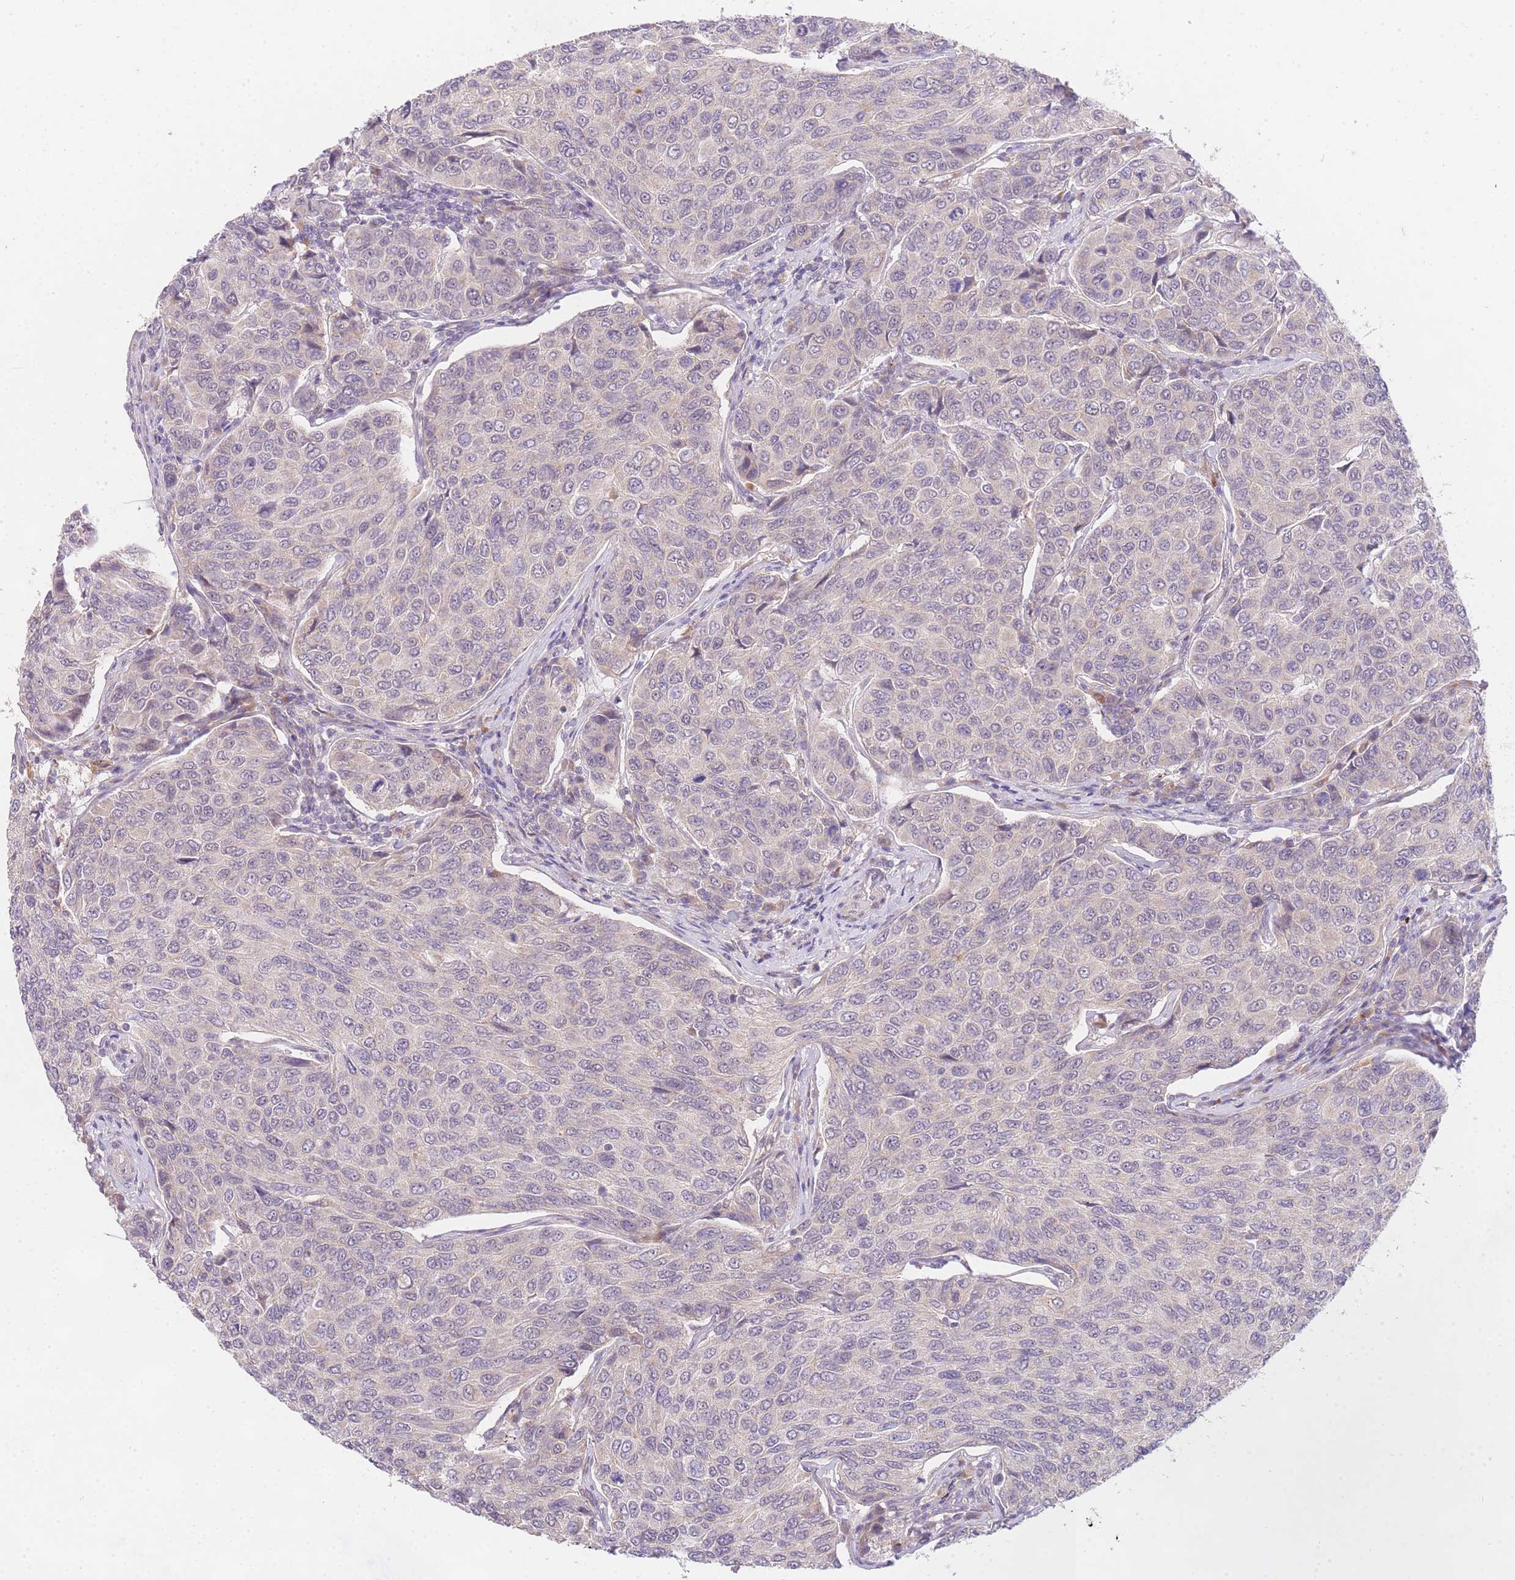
{"staining": {"intensity": "negative", "quantity": "none", "location": "none"}, "tissue": "breast cancer", "cell_type": "Tumor cells", "image_type": "cancer", "snomed": [{"axis": "morphology", "description": "Duct carcinoma"}, {"axis": "topography", "description": "Breast"}], "caption": "Tumor cells show no significant positivity in breast cancer (infiltrating ductal carcinoma). The staining was performed using DAB to visualize the protein expression in brown, while the nuclei were stained in blue with hematoxylin (Magnification: 20x).", "gene": "SLC25A33", "patient": {"sex": "female", "age": 55}}